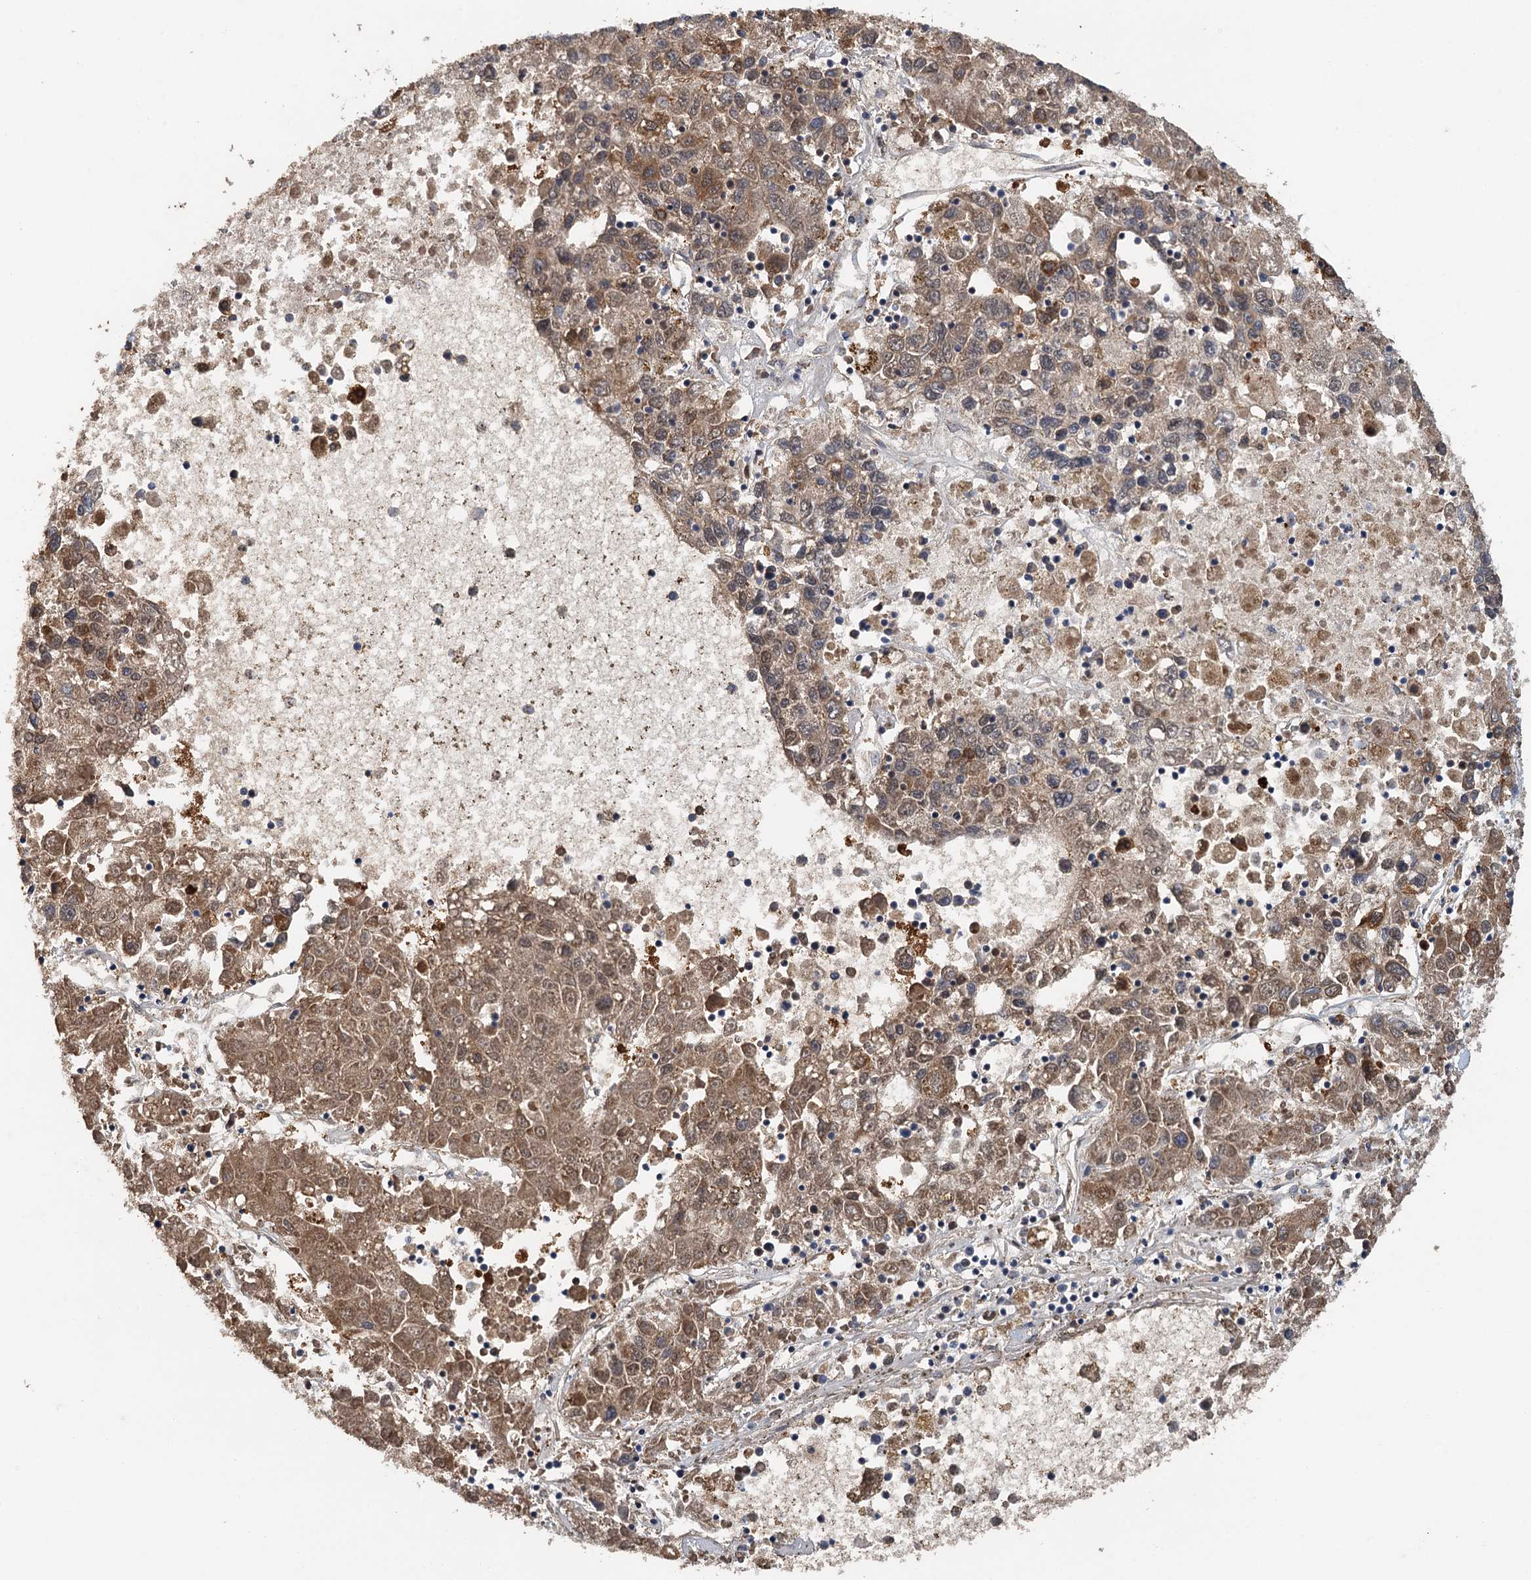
{"staining": {"intensity": "moderate", "quantity": ">75%", "location": "cytoplasmic/membranous"}, "tissue": "liver cancer", "cell_type": "Tumor cells", "image_type": "cancer", "snomed": [{"axis": "morphology", "description": "Carcinoma, Hepatocellular, NOS"}, {"axis": "topography", "description": "Liver"}], "caption": "Tumor cells exhibit moderate cytoplasmic/membranous positivity in about >75% of cells in hepatocellular carcinoma (liver).", "gene": "RSAD2", "patient": {"sex": "male", "age": 49}}